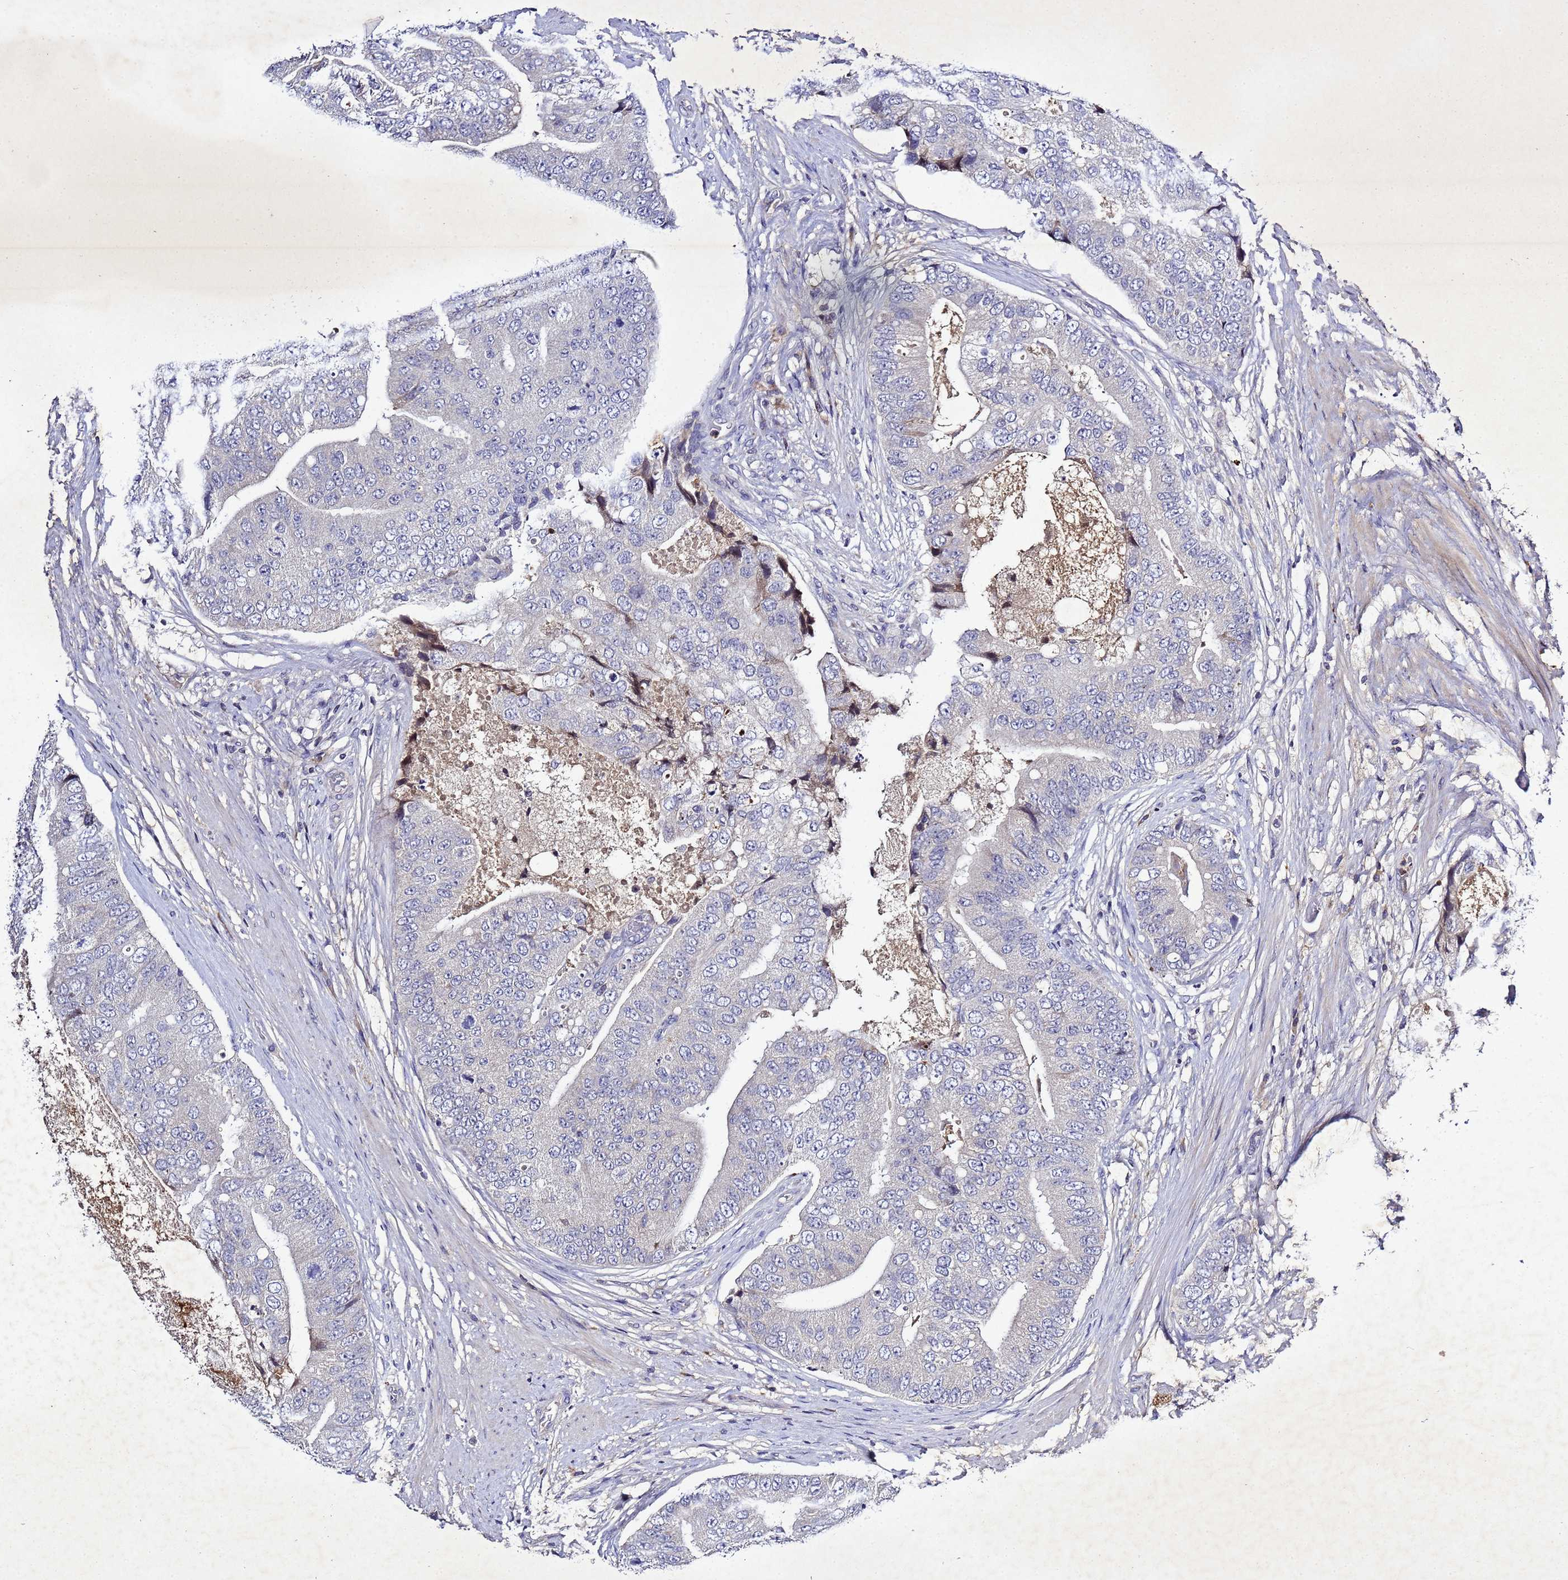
{"staining": {"intensity": "negative", "quantity": "none", "location": "none"}, "tissue": "prostate cancer", "cell_type": "Tumor cells", "image_type": "cancer", "snomed": [{"axis": "morphology", "description": "Adenocarcinoma, High grade"}, {"axis": "topography", "description": "Prostate"}], "caption": "This micrograph is of prostate cancer stained with IHC to label a protein in brown with the nuclei are counter-stained blue. There is no positivity in tumor cells.", "gene": "SV2B", "patient": {"sex": "male", "age": 70}}